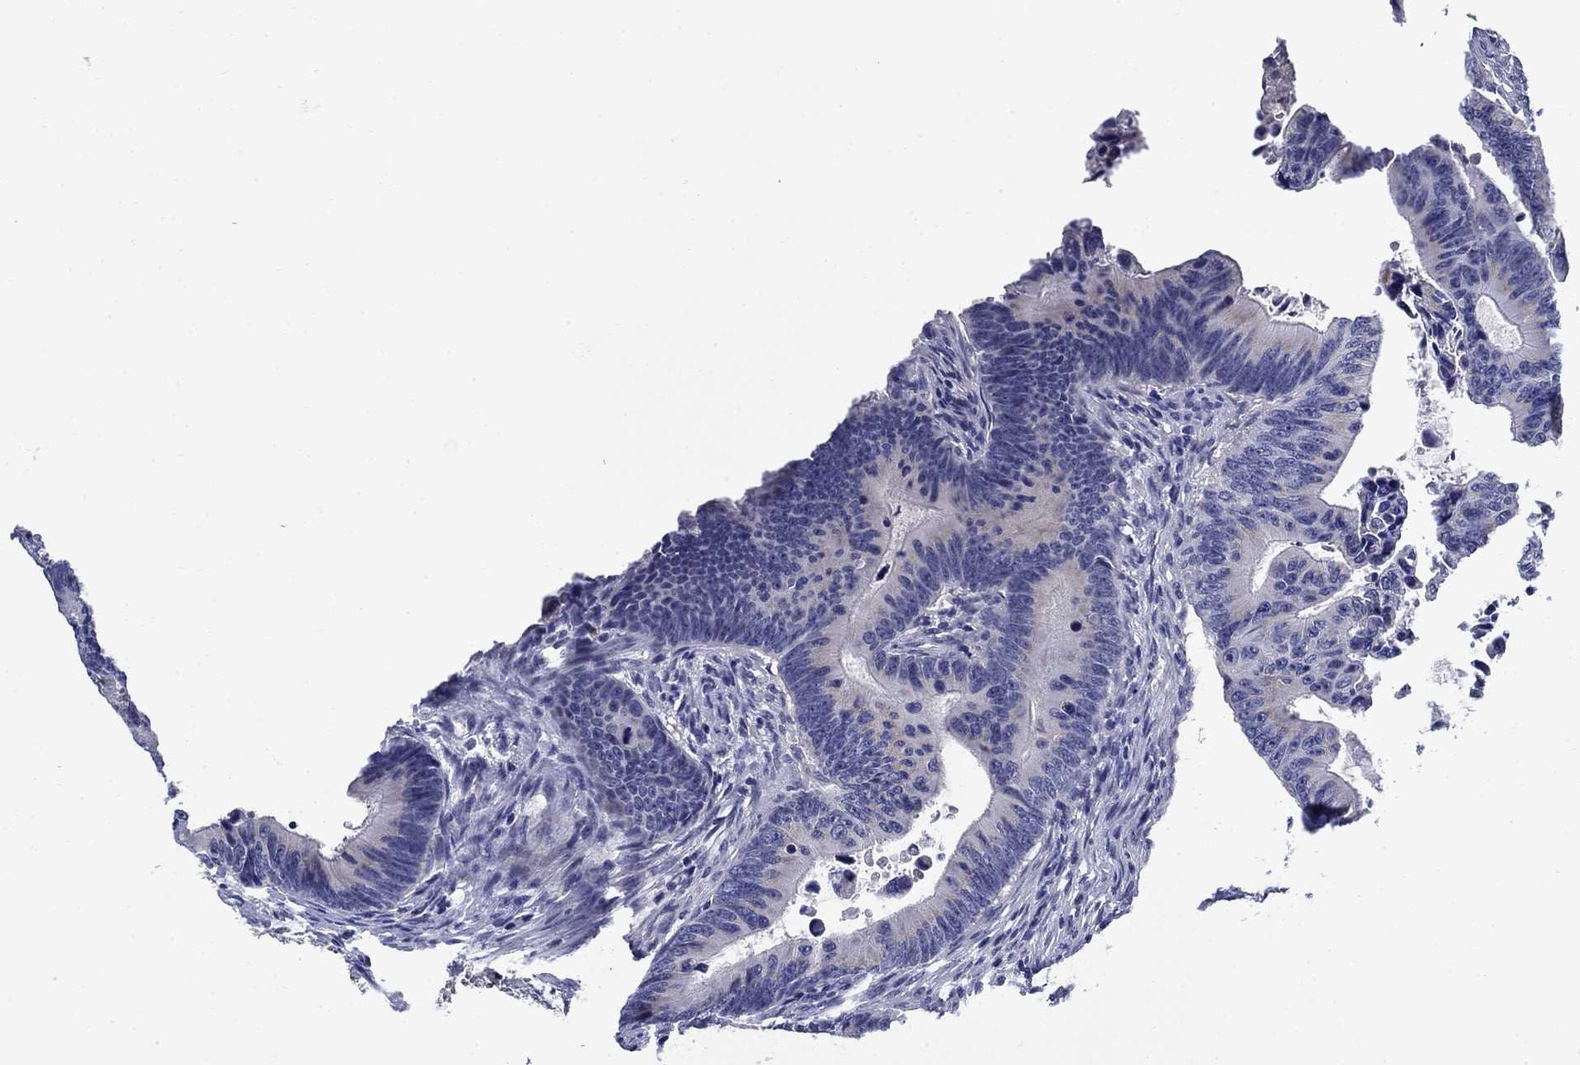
{"staining": {"intensity": "negative", "quantity": "none", "location": "none"}, "tissue": "colorectal cancer", "cell_type": "Tumor cells", "image_type": "cancer", "snomed": [{"axis": "morphology", "description": "Adenocarcinoma, NOS"}, {"axis": "topography", "description": "Colon"}], "caption": "Tumor cells are negative for brown protein staining in colorectal cancer.", "gene": "STAB2", "patient": {"sex": "female", "age": 87}}